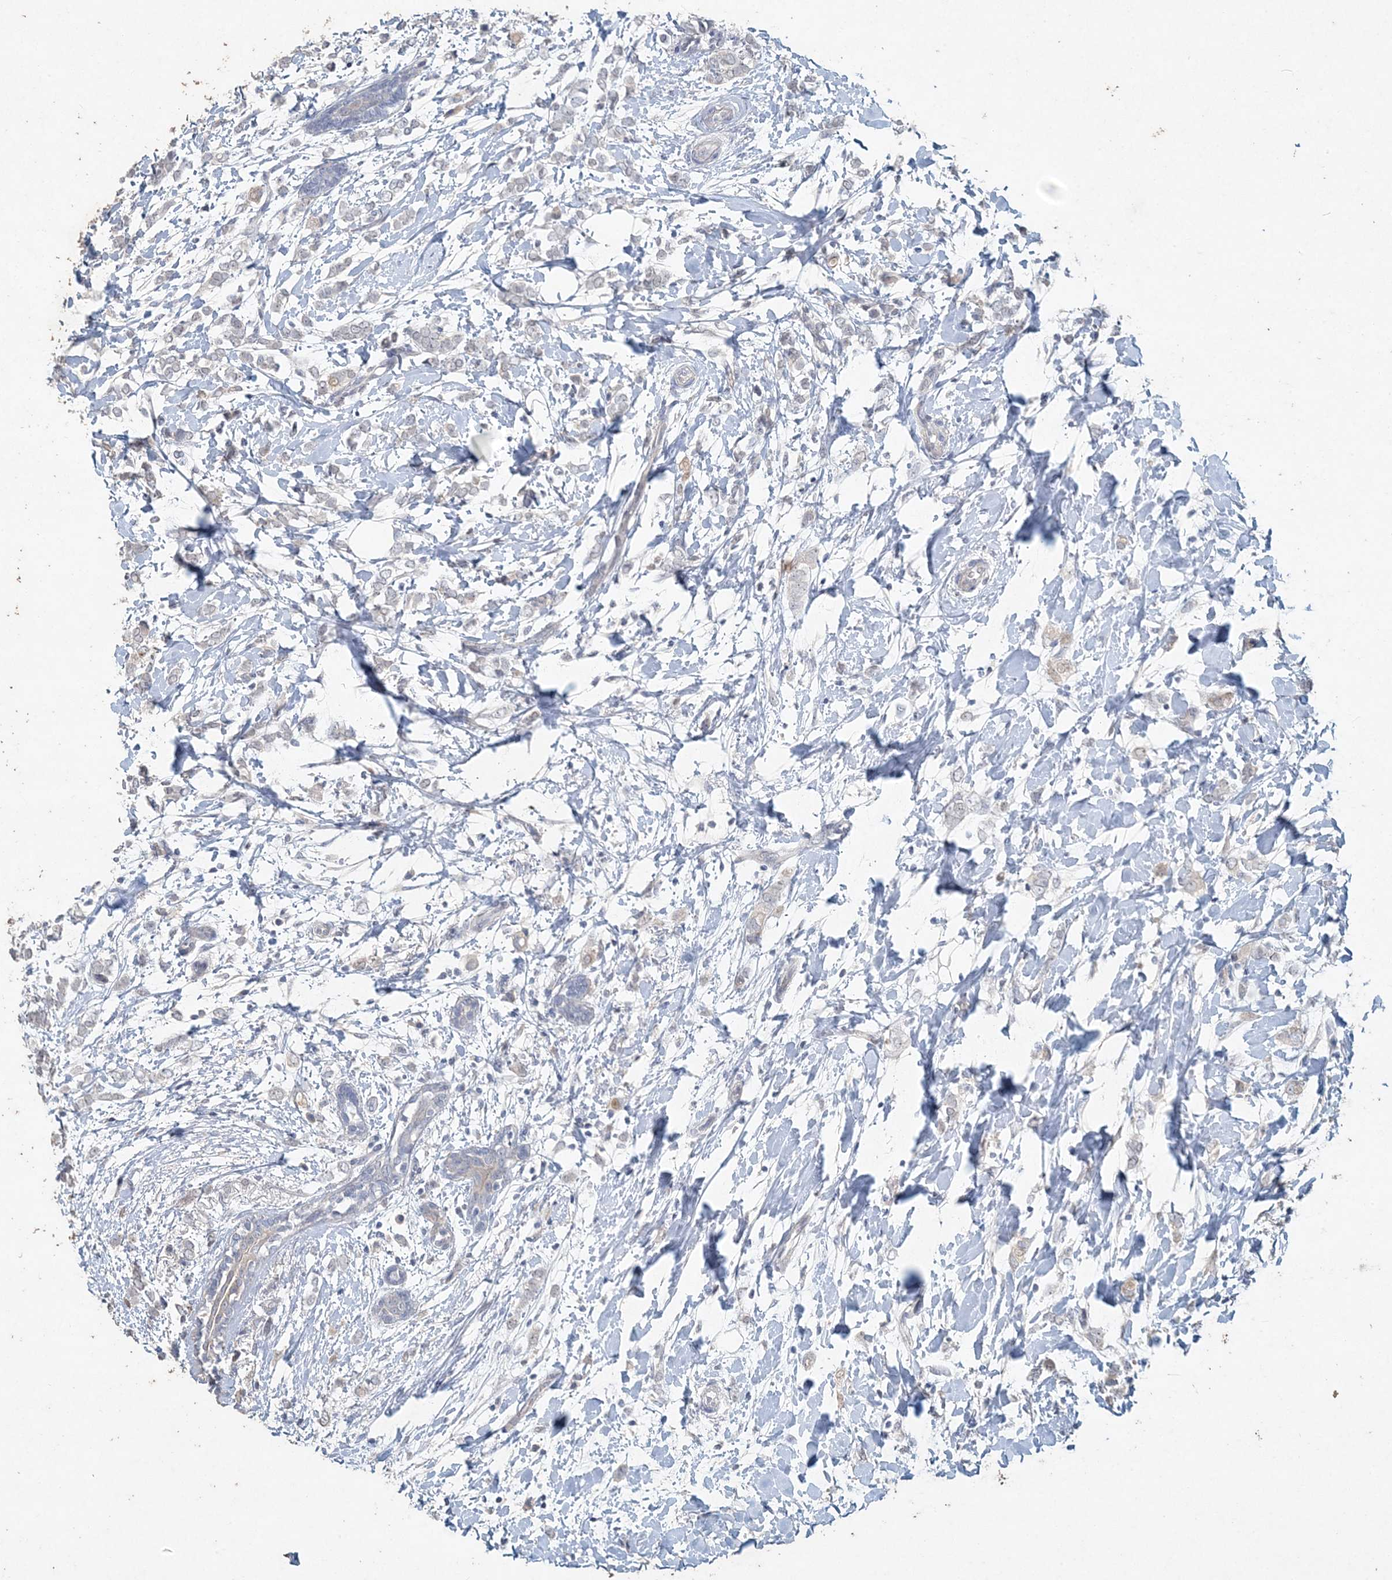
{"staining": {"intensity": "negative", "quantity": "none", "location": "none"}, "tissue": "breast cancer", "cell_type": "Tumor cells", "image_type": "cancer", "snomed": [{"axis": "morphology", "description": "Normal tissue, NOS"}, {"axis": "morphology", "description": "Lobular carcinoma"}, {"axis": "topography", "description": "Breast"}], "caption": "The histopathology image reveals no staining of tumor cells in breast cancer.", "gene": "DNAH5", "patient": {"sex": "female", "age": 47}}